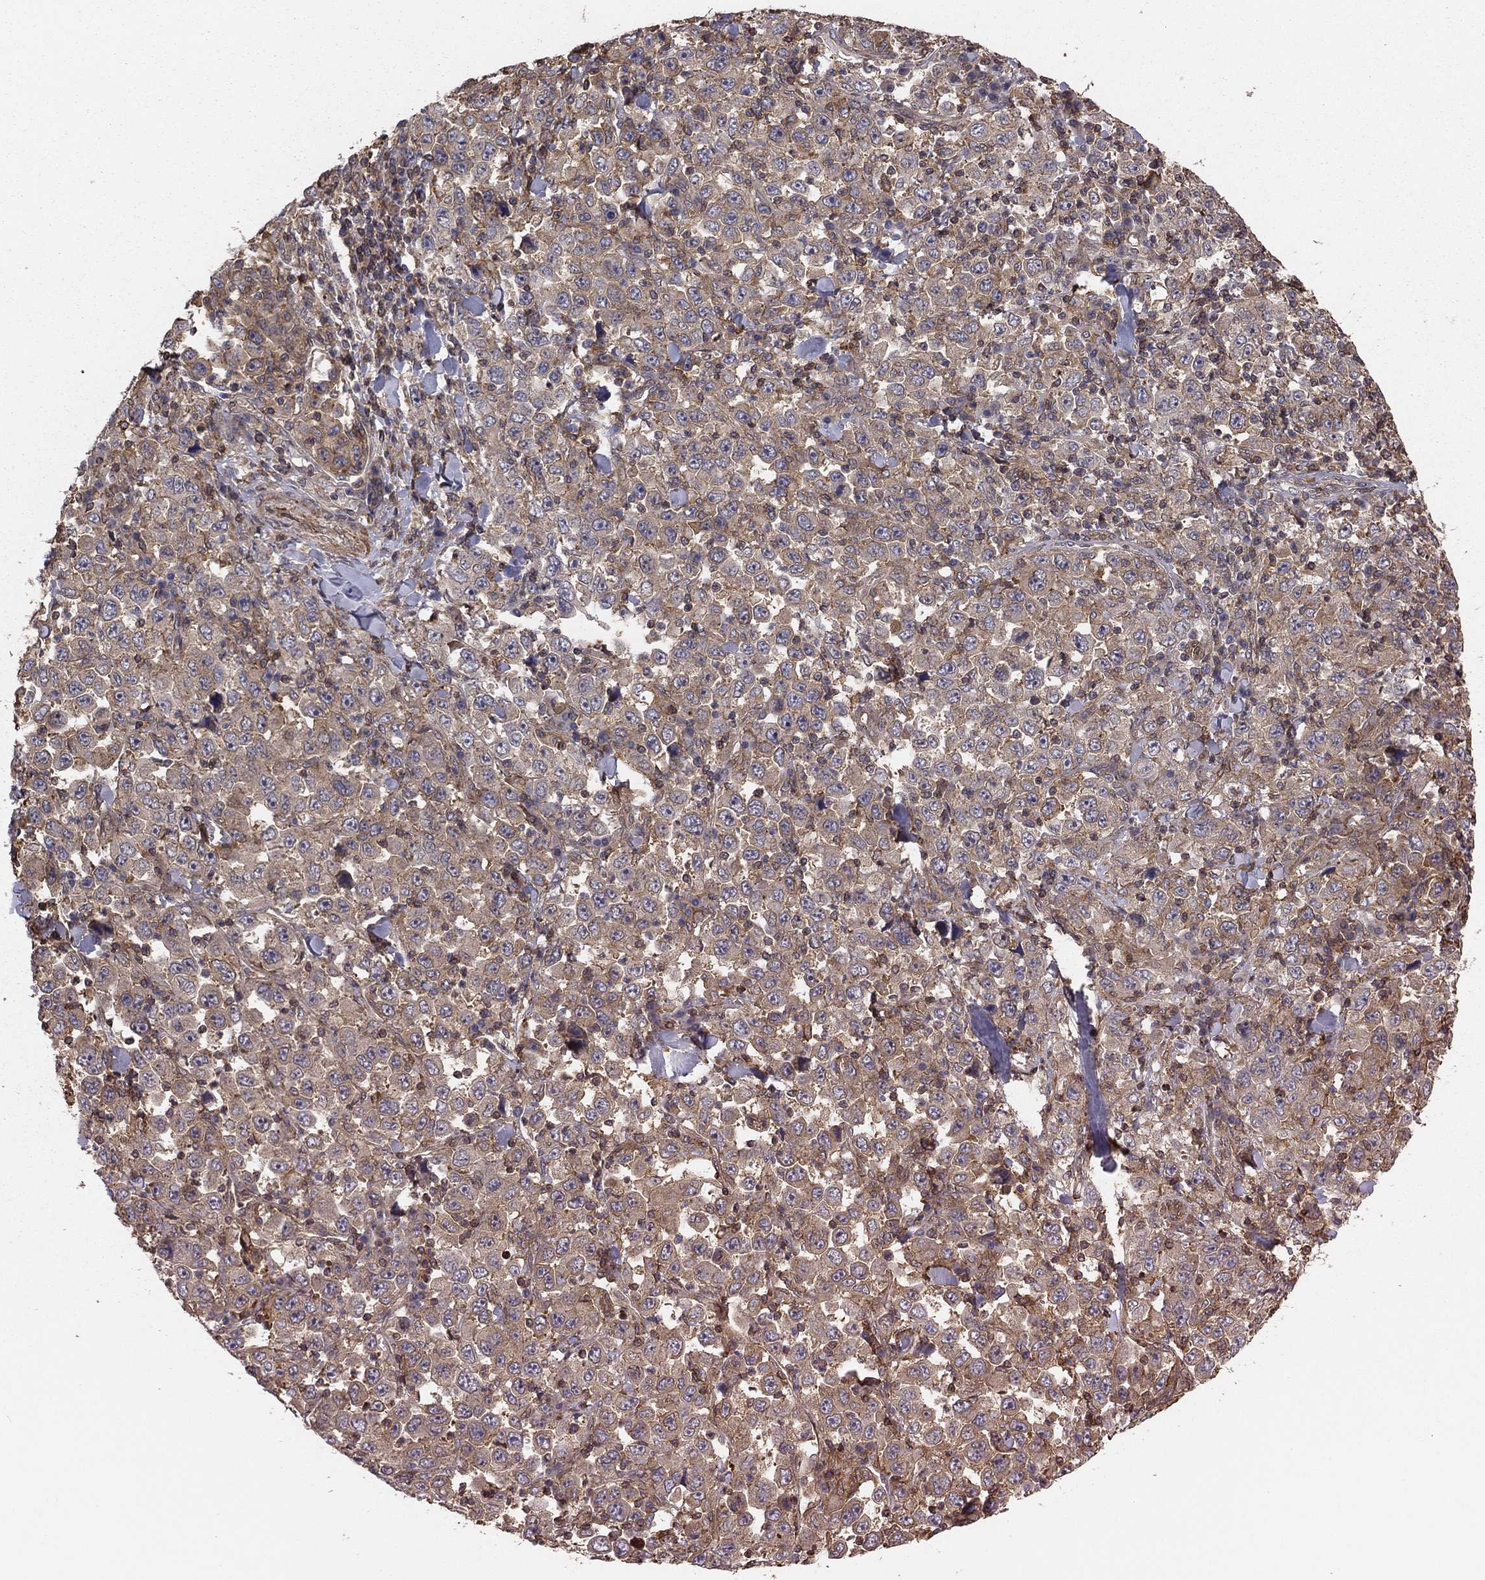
{"staining": {"intensity": "negative", "quantity": "none", "location": "none"}, "tissue": "stomach cancer", "cell_type": "Tumor cells", "image_type": "cancer", "snomed": [{"axis": "morphology", "description": "Normal tissue, NOS"}, {"axis": "morphology", "description": "Adenocarcinoma, NOS"}, {"axis": "topography", "description": "Stomach, upper"}, {"axis": "topography", "description": "Stomach"}], "caption": "The immunohistochemistry photomicrograph has no significant positivity in tumor cells of adenocarcinoma (stomach) tissue.", "gene": "HABP4", "patient": {"sex": "male", "age": 59}}